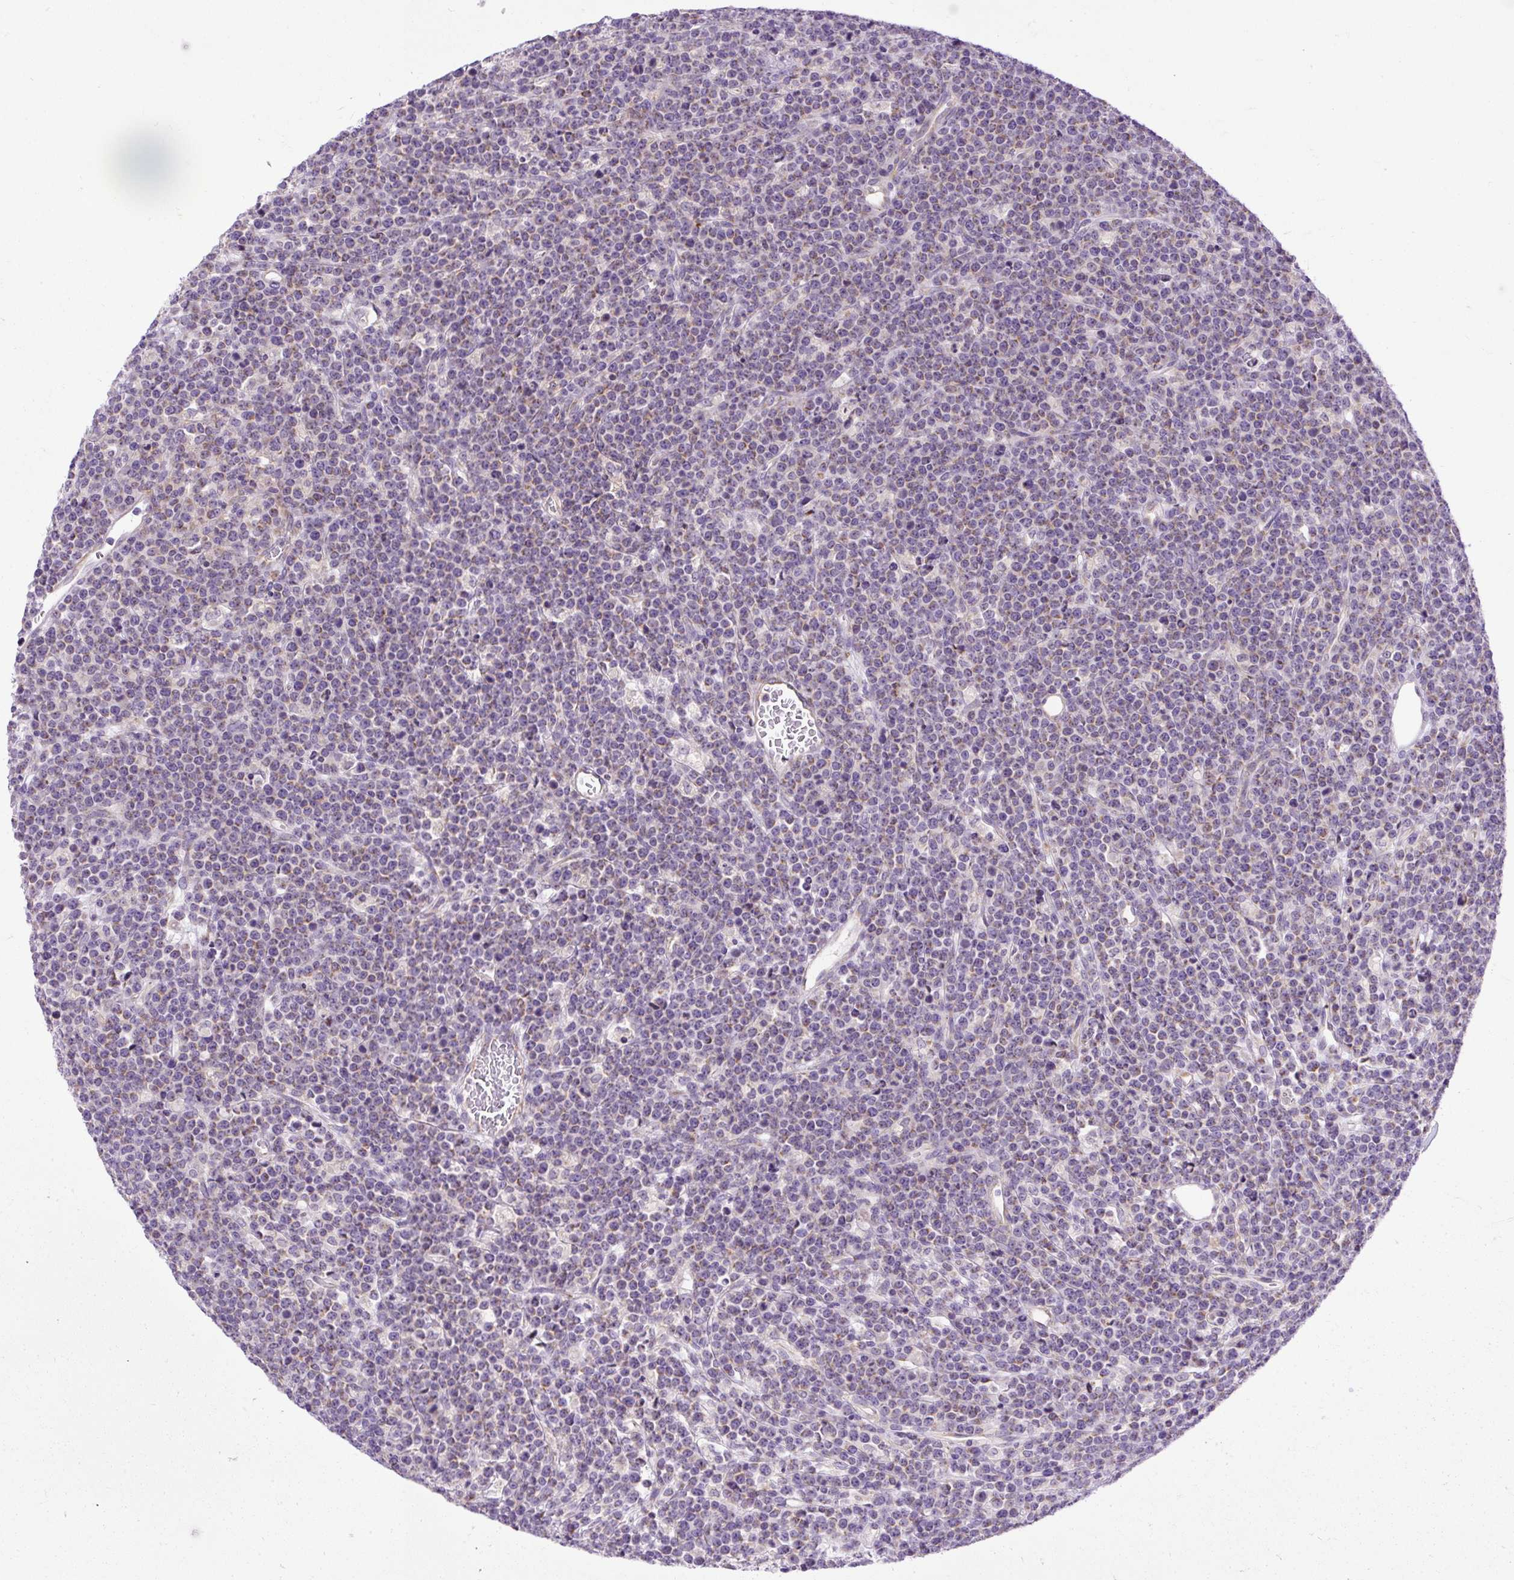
{"staining": {"intensity": "weak", "quantity": "25%-75%", "location": "cytoplasmic/membranous"}, "tissue": "lymphoma", "cell_type": "Tumor cells", "image_type": "cancer", "snomed": [{"axis": "morphology", "description": "Malignant lymphoma, non-Hodgkin's type, High grade"}, {"axis": "topography", "description": "Ovary"}], "caption": "A low amount of weak cytoplasmic/membranous expression is present in about 25%-75% of tumor cells in lymphoma tissue.", "gene": "FMC1", "patient": {"sex": "female", "age": 56}}